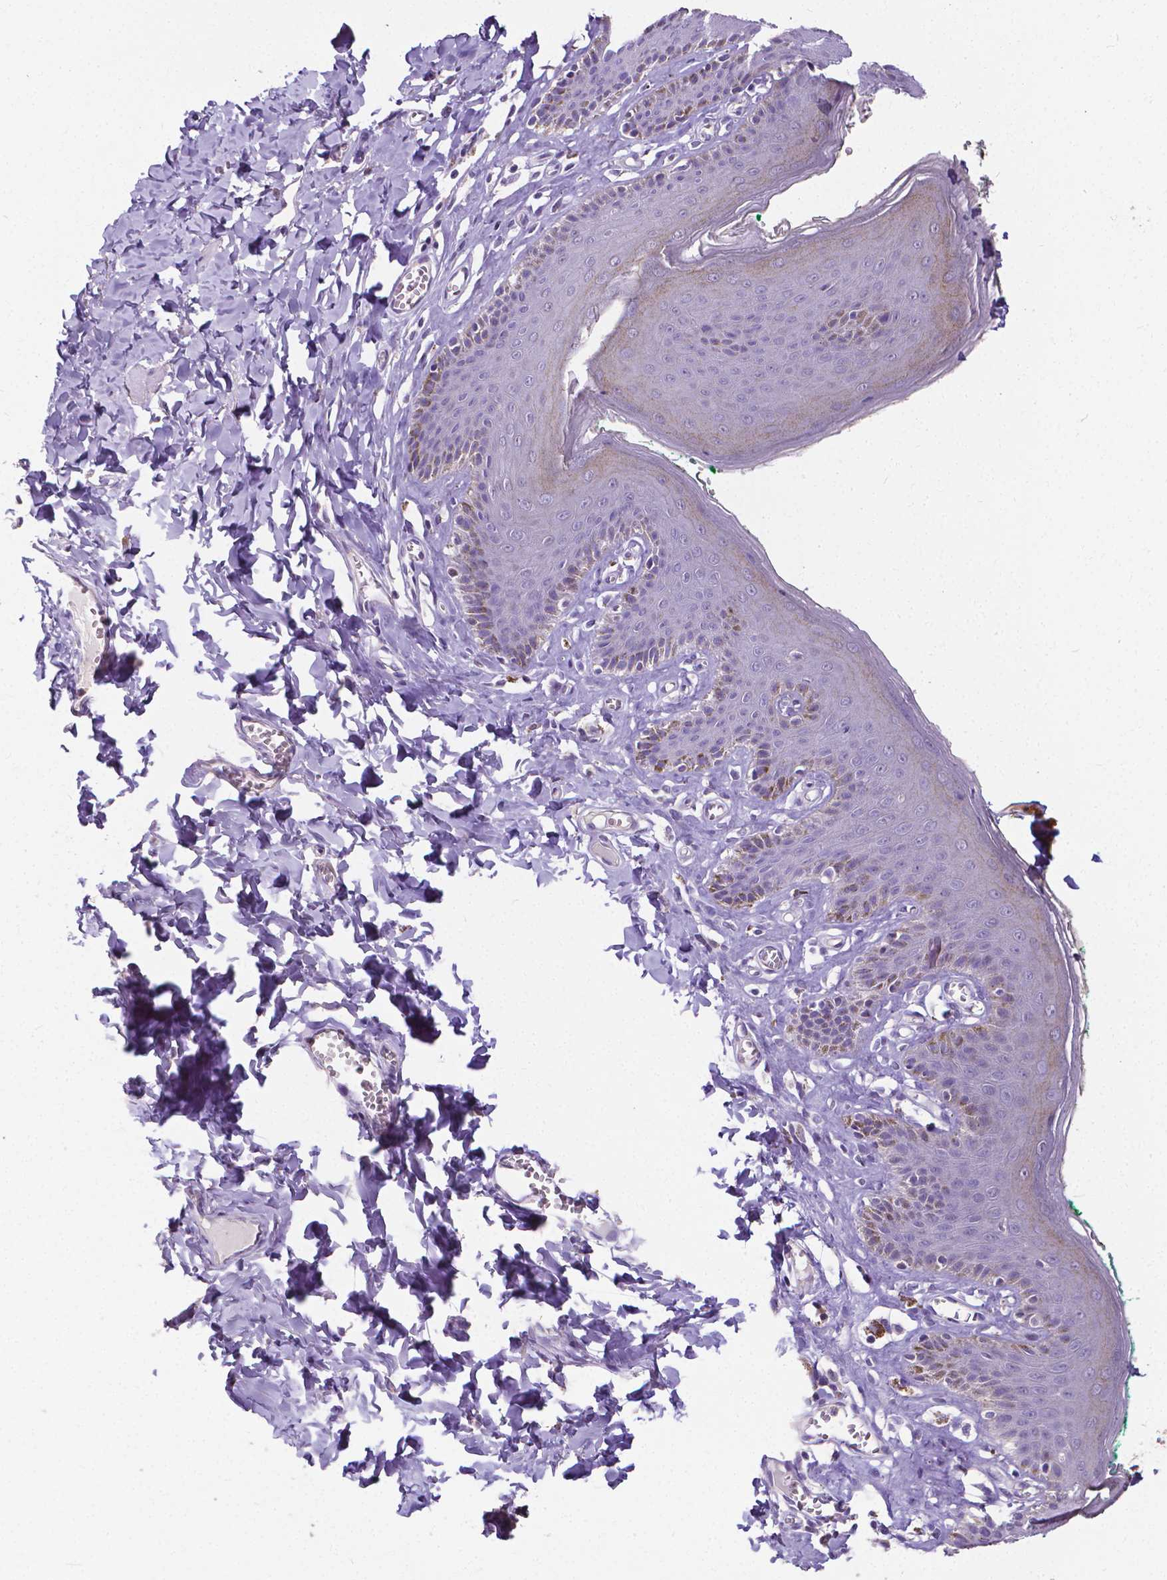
{"staining": {"intensity": "negative", "quantity": "none", "location": "none"}, "tissue": "skin", "cell_type": "Epidermal cells", "image_type": "normal", "snomed": [{"axis": "morphology", "description": "Normal tissue, NOS"}, {"axis": "topography", "description": "Vulva"}, {"axis": "topography", "description": "Peripheral nerve tissue"}], "caption": "The image exhibits no significant staining in epidermal cells of skin.", "gene": "OCLN", "patient": {"sex": "female", "age": 66}}